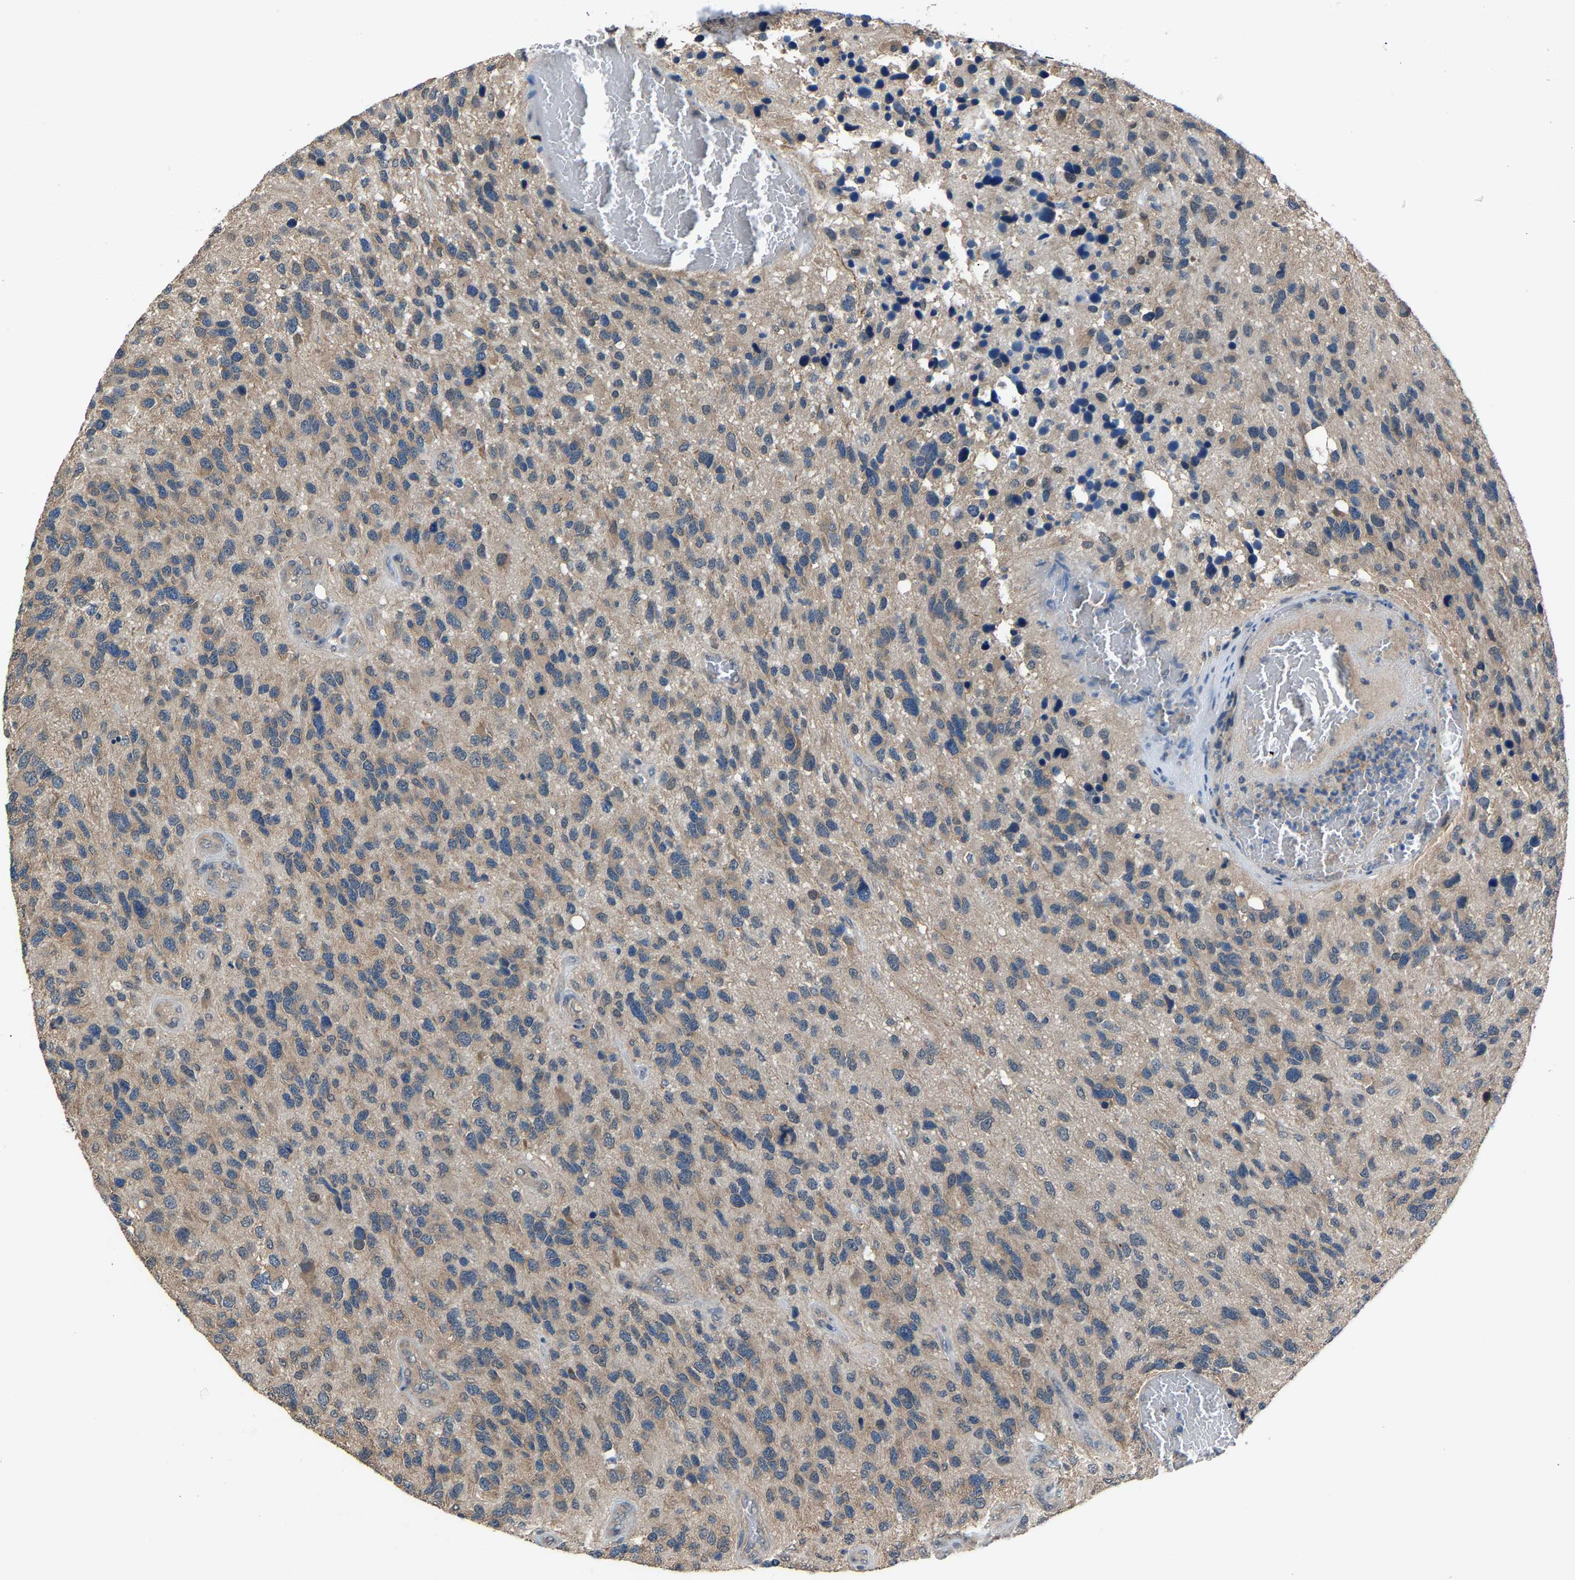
{"staining": {"intensity": "weak", "quantity": "25%-75%", "location": "cytoplasmic/membranous"}, "tissue": "glioma", "cell_type": "Tumor cells", "image_type": "cancer", "snomed": [{"axis": "morphology", "description": "Glioma, malignant, High grade"}, {"axis": "topography", "description": "Brain"}], "caption": "This micrograph displays immunohistochemistry (IHC) staining of malignant high-grade glioma, with low weak cytoplasmic/membranous positivity in approximately 25%-75% of tumor cells.", "gene": "ABCC9", "patient": {"sex": "female", "age": 58}}